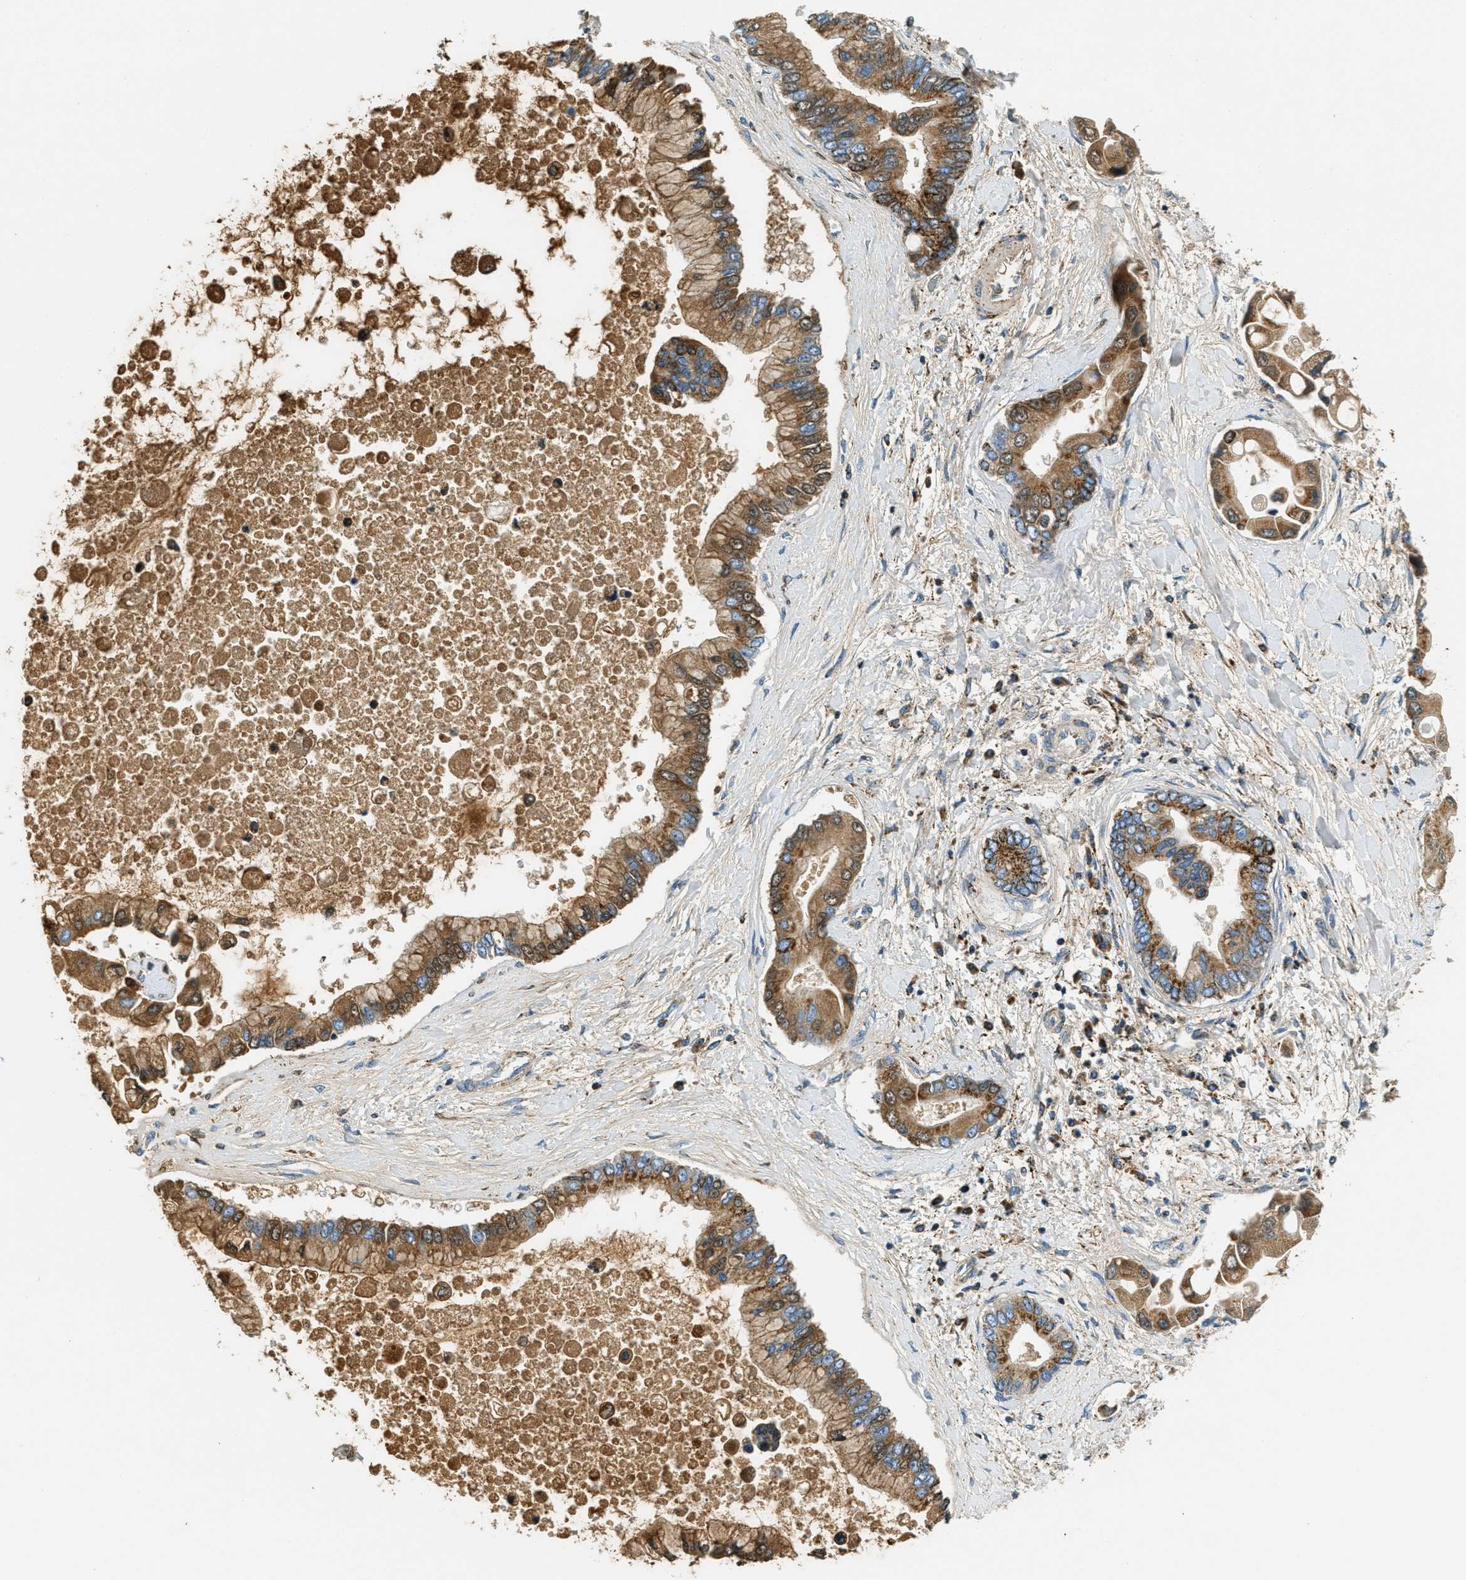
{"staining": {"intensity": "strong", "quantity": ">75%", "location": "cytoplasmic/membranous"}, "tissue": "liver cancer", "cell_type": "Tumor cells", "image_type": "cancer", "snomed": [{"axis": "morphology", "description": "Cholangiocarcinoma"}, {"axis": "topography", "description": "Liver"}], "caption": "Immunohistochemistry (IHC) of human liver cholangiocarcinoma shows high levels of strong cytoplasmic/membranous staining in approximately >75% of tumor cells.", "gene": "HLCS", "patient": {"sex": "male", "age": 50}}